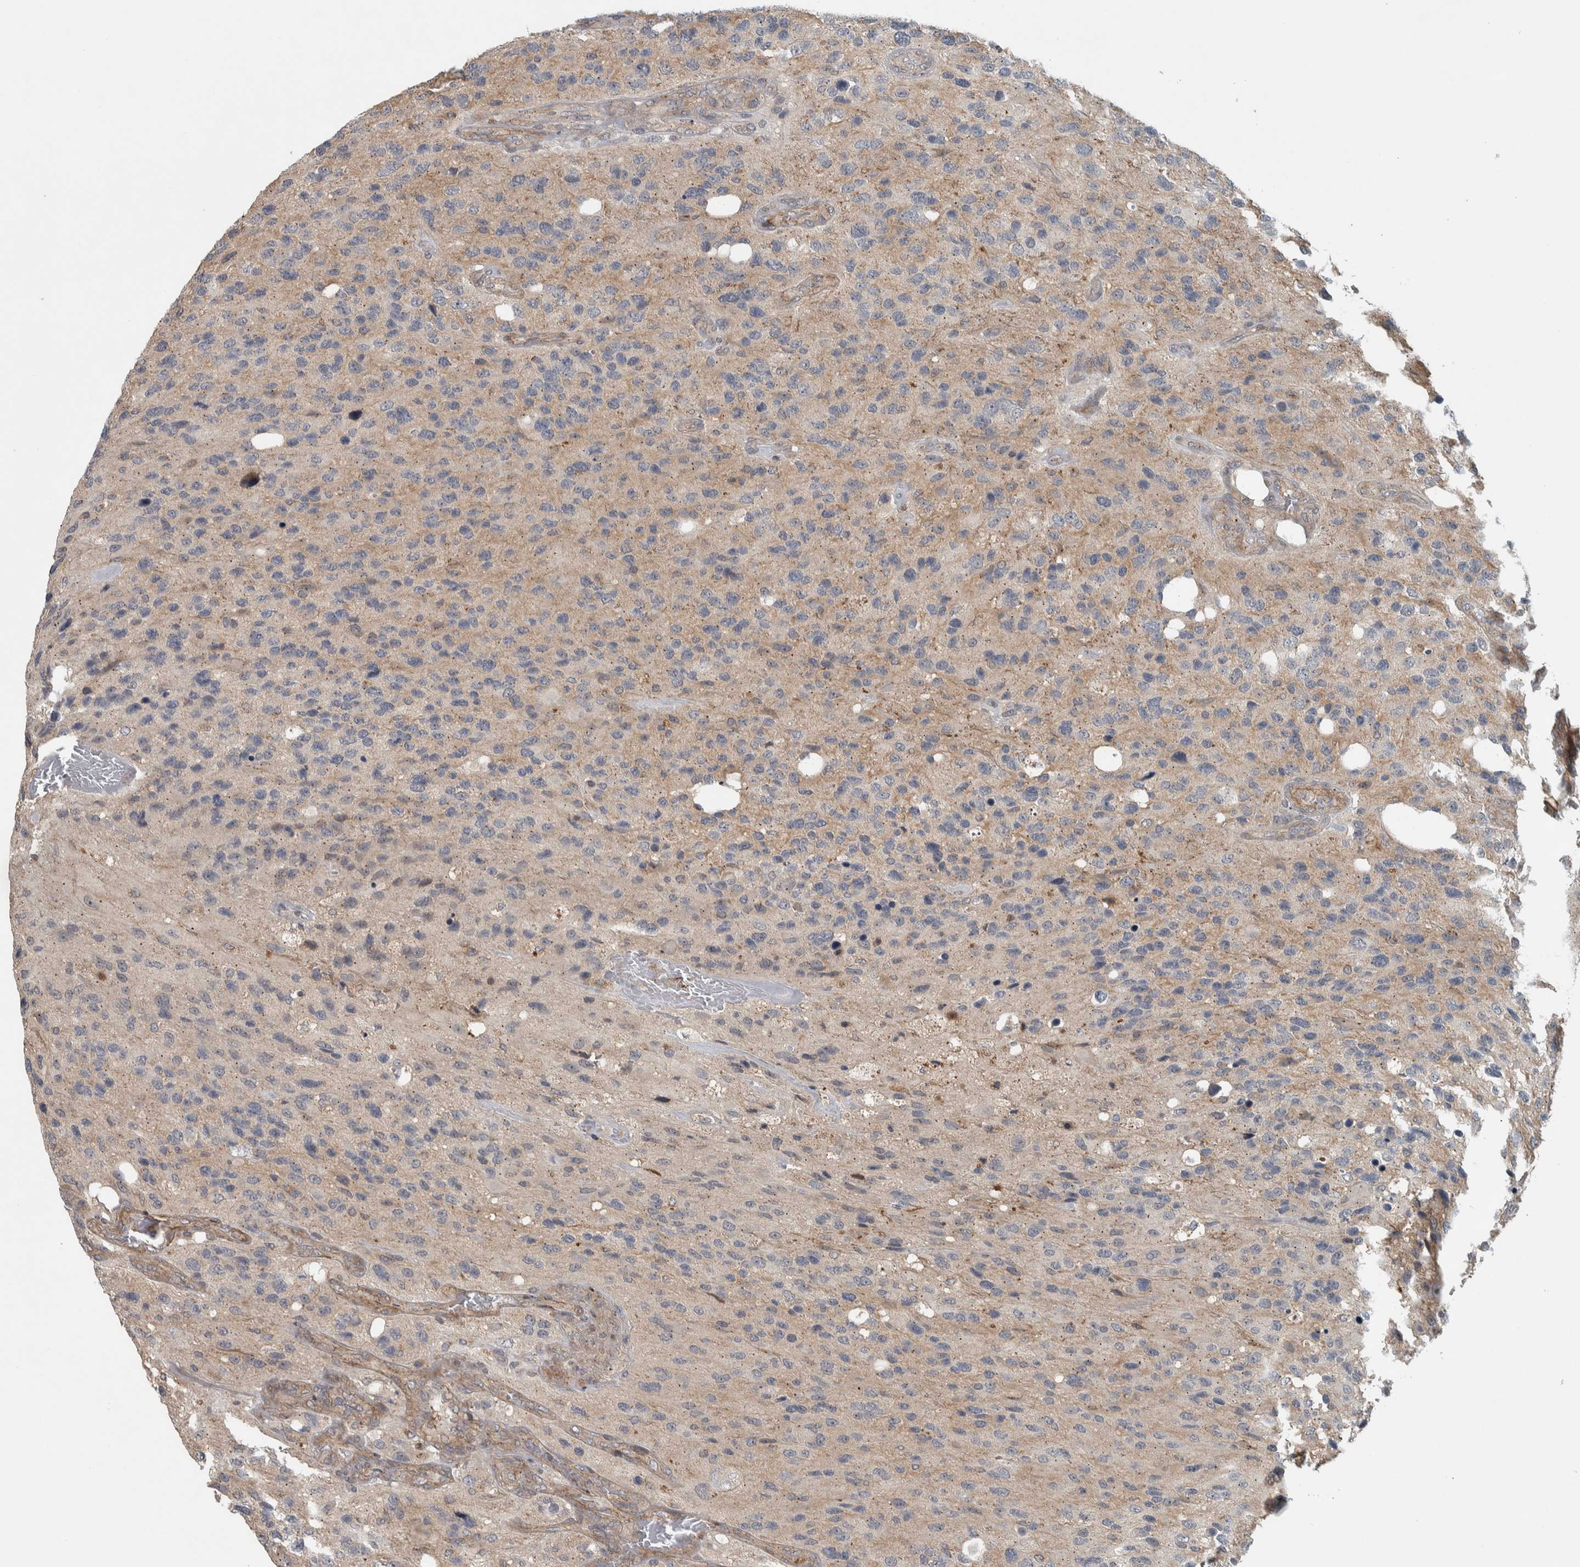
{"staining": {"intensity": "negative", "quantity": "none", "location": "none"}, "tissue": "glioma", "cell_type": "Tumor cells", "image_type": "cancer", "snomed": [{"axis": "morphology", "description": "Glioma, malignant, High grade"}, {"axis": "topography", "description": "Brain"}], "caption": "An immunohistochemistry histopathology image of malignant high-grade glioma is shown. There is no staining in tumor cells of malignant high-grade glioma.", "gene": "LBHD1", "patient": {"sex": "female", "age": 58}}